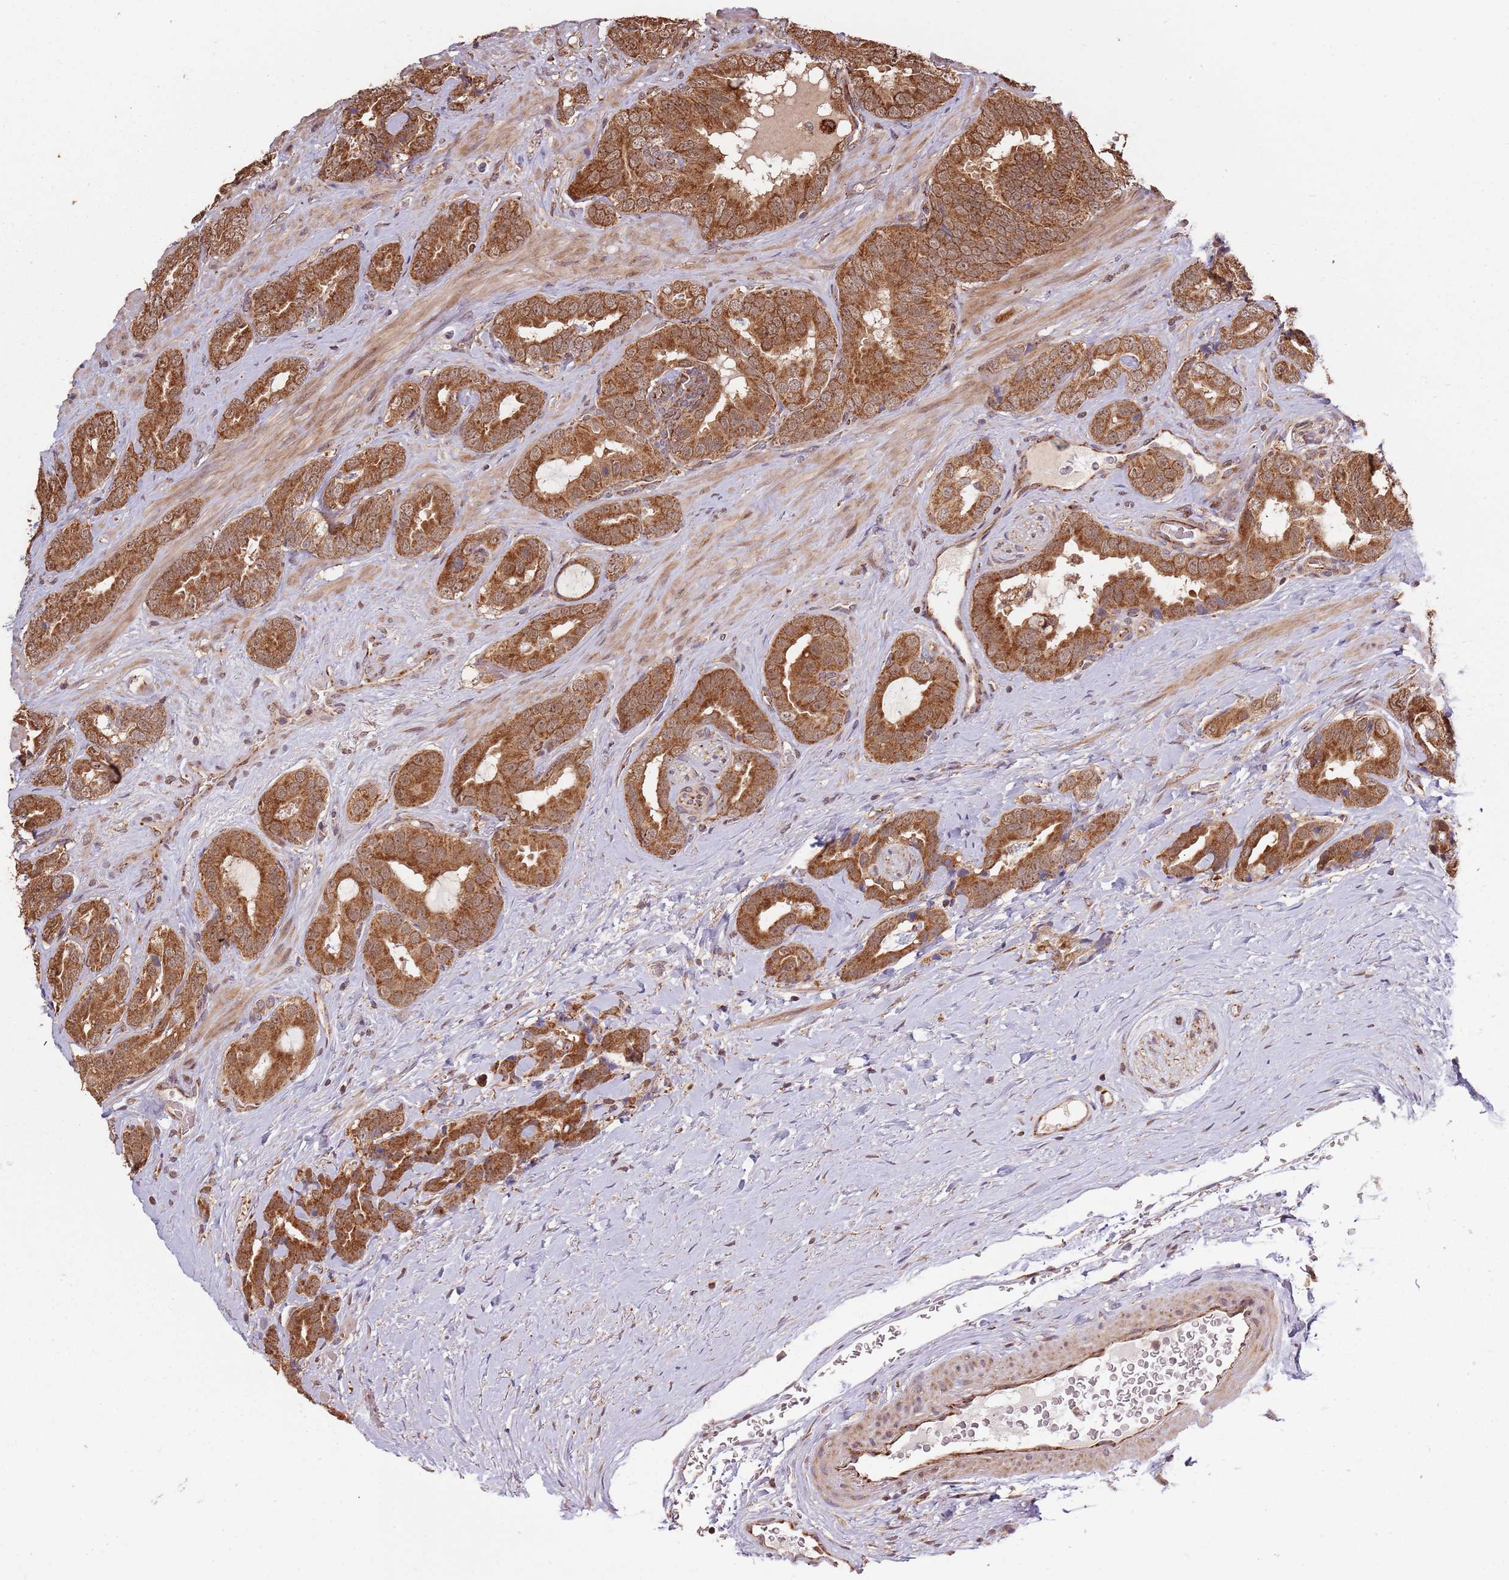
{"staining": {"intensity": "strong", "quantity": ">75%", "location": "cytoplasmic/membranous,nuclear"}, "tissue": "prostate cancer", "cell_type": "Tumor cells", "image_type": "cancer", "snomed": [{"axis": "morphology", "description": "Adenocarcinoma, High grade"}, {"axis": "topography", "description": "Prostate"}], "caption": "Human prostate cancer stained with a protein marker shows strong staining in tumor cells.", "gene": "IL17RD", "patient": {"sex": "male", "age": 71}}